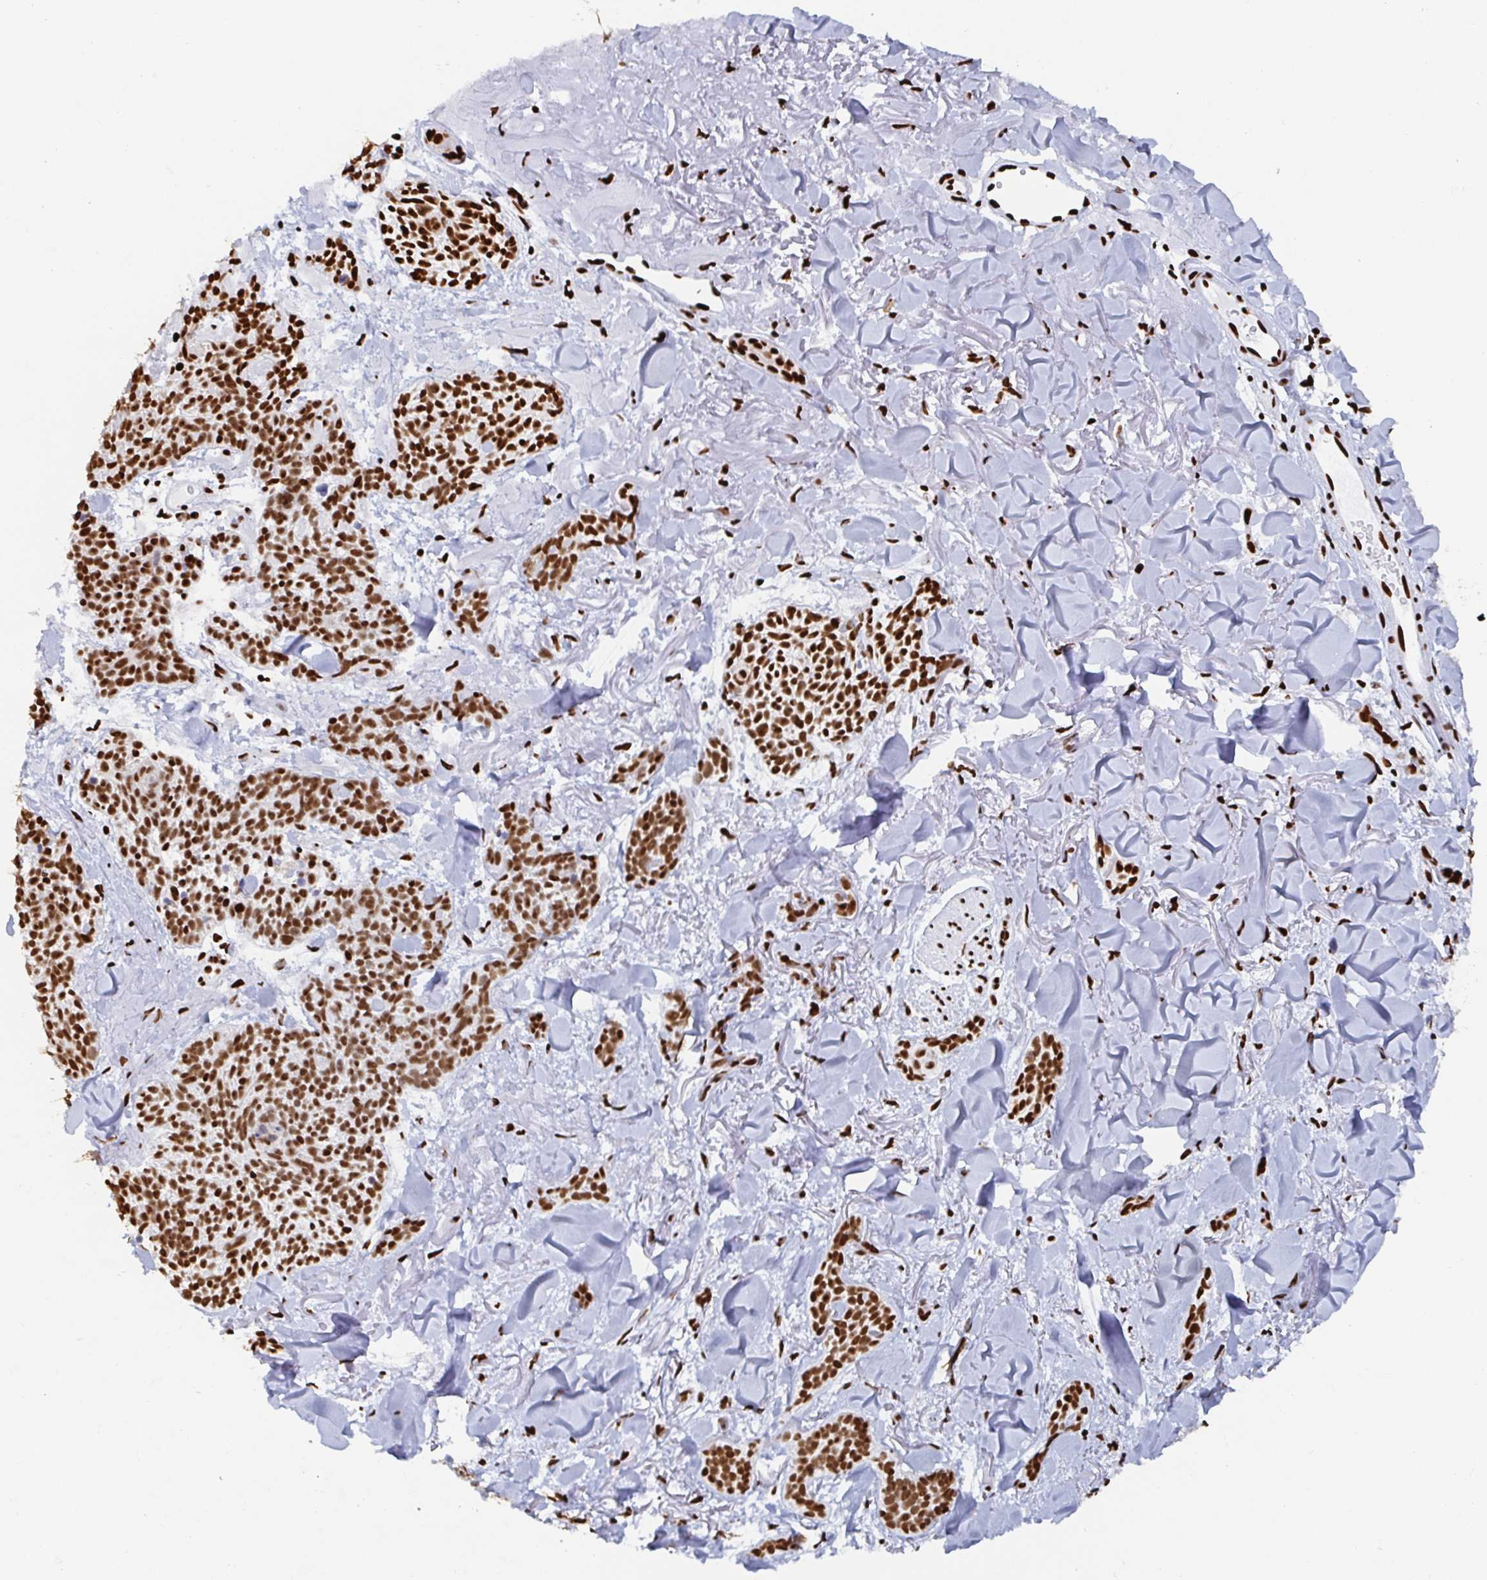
{"staining": {"intensity": "strong", "quantity": ">75%", "location": "nuclear"}, "tissue": "skin cancer", "cell_type": "Tumor cells", "image_type": "cancer", "snomed": [{"axis": "morphology", "description": "Basal cell carcinoma"}, {"axis": "morphology", "description": "BCC, high aggressive"}, {"axis": "topography", "description": "Skin"}], "caption": "Protein staining of bcc,  high aggressive (skin) tissue exhibits strong nuclear positivity in approximately >75% of tumor cells.", "gene": "EWSR1", "patient": {"sex": "female", "age": 86}}